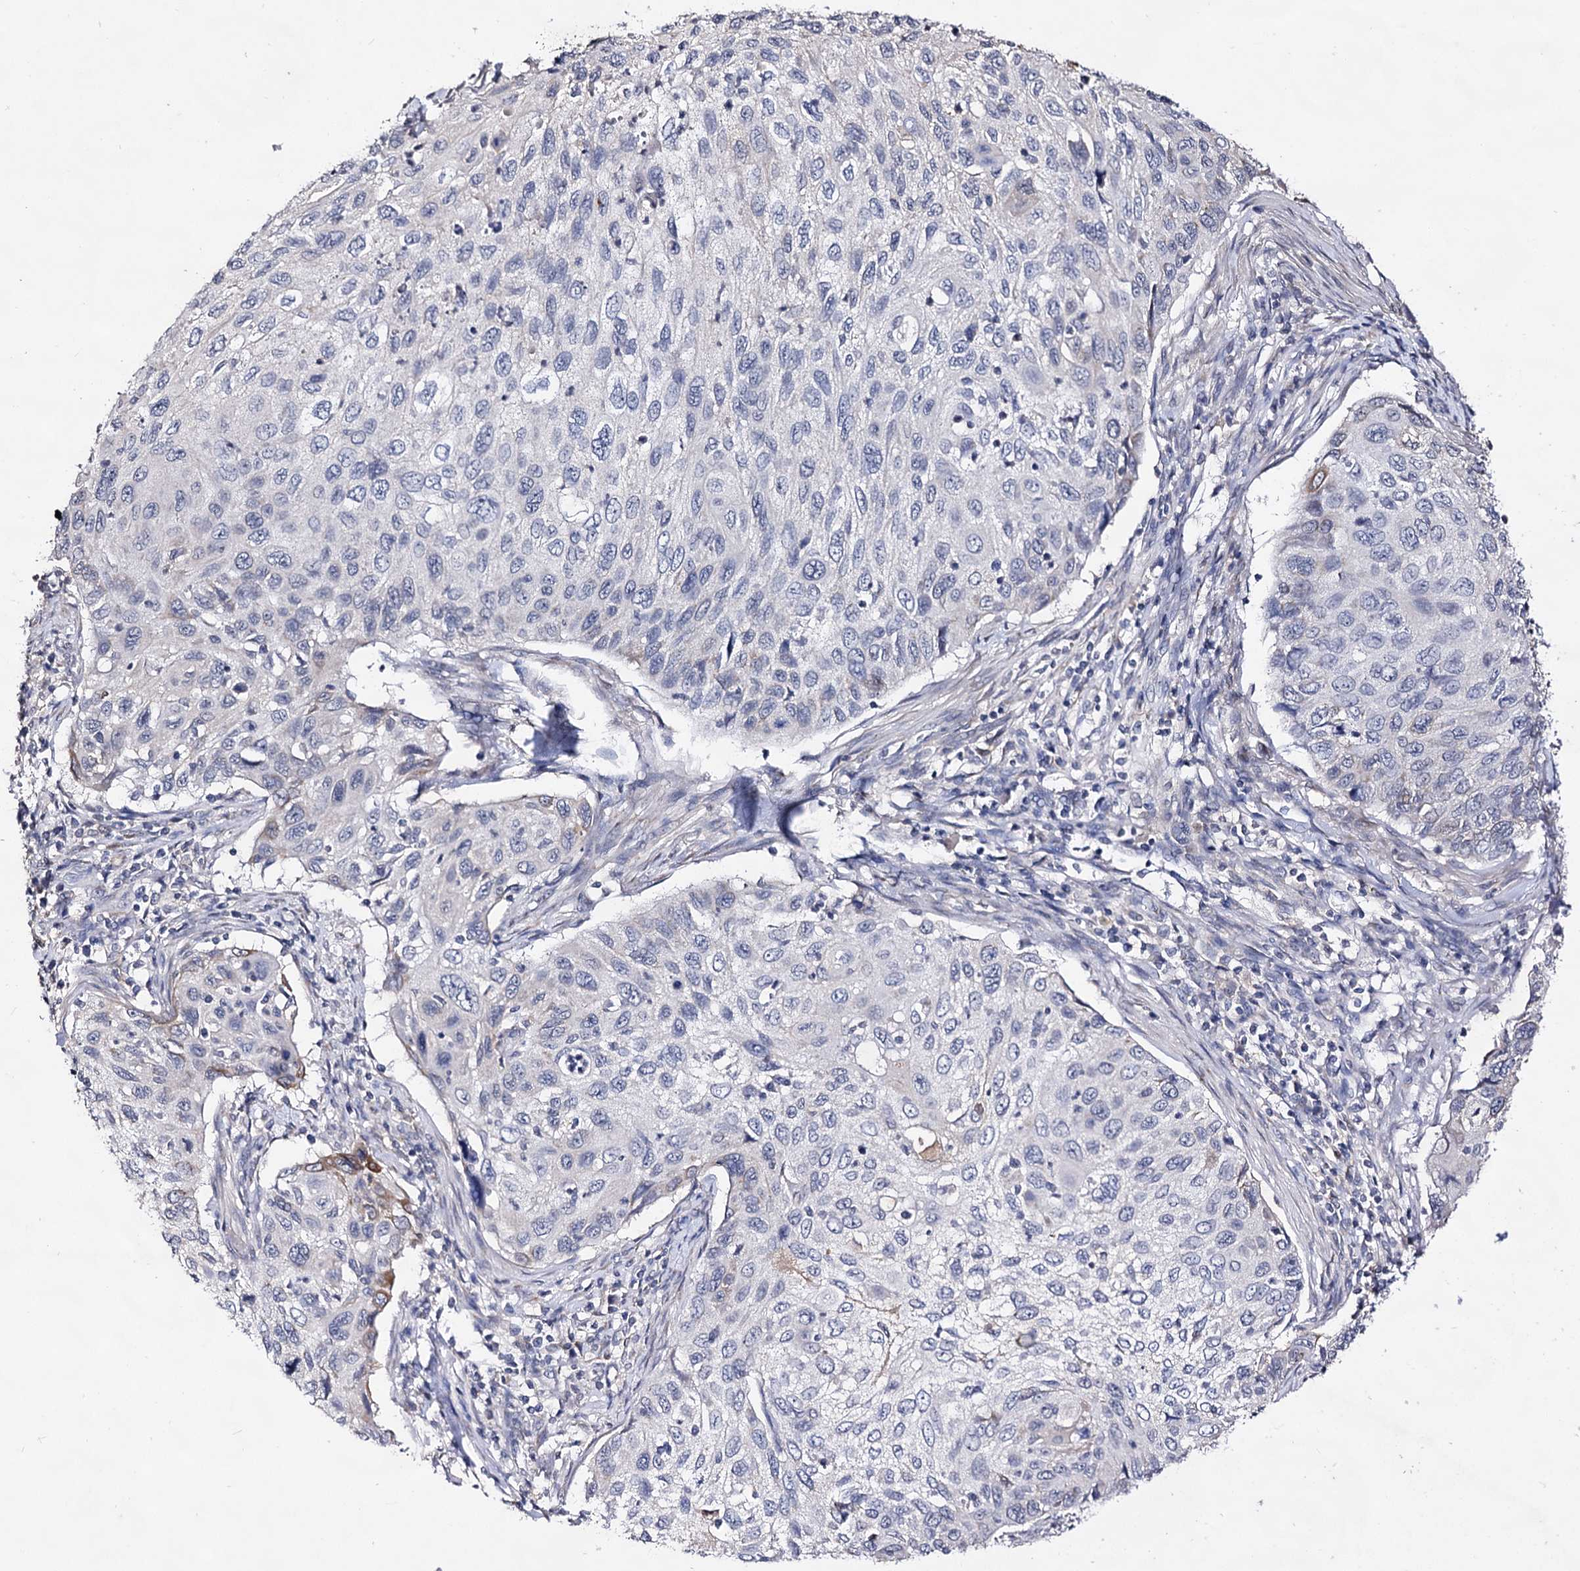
{"staining": {"intensity": "negative", "quantity": "none", "location": "none"}, "tissue": "cervical cancer", "cell_type": "Tumor cells", "image_type": "cancer", "snomed": [{"axis": "morphology", "description": "Squamous cell carcinoma, NOS"}, {"axis": "topography", "description": "Cervix"}], "caption": "Immunohistochemistry (IHC) photomicrograph of cervical cancer (squamous cell carcinoma) stained for a protein (brown), which reveals no positivity in tumor cells.", "gene": "PLIN1", "patient": {"sex": "female", "age": 70}}